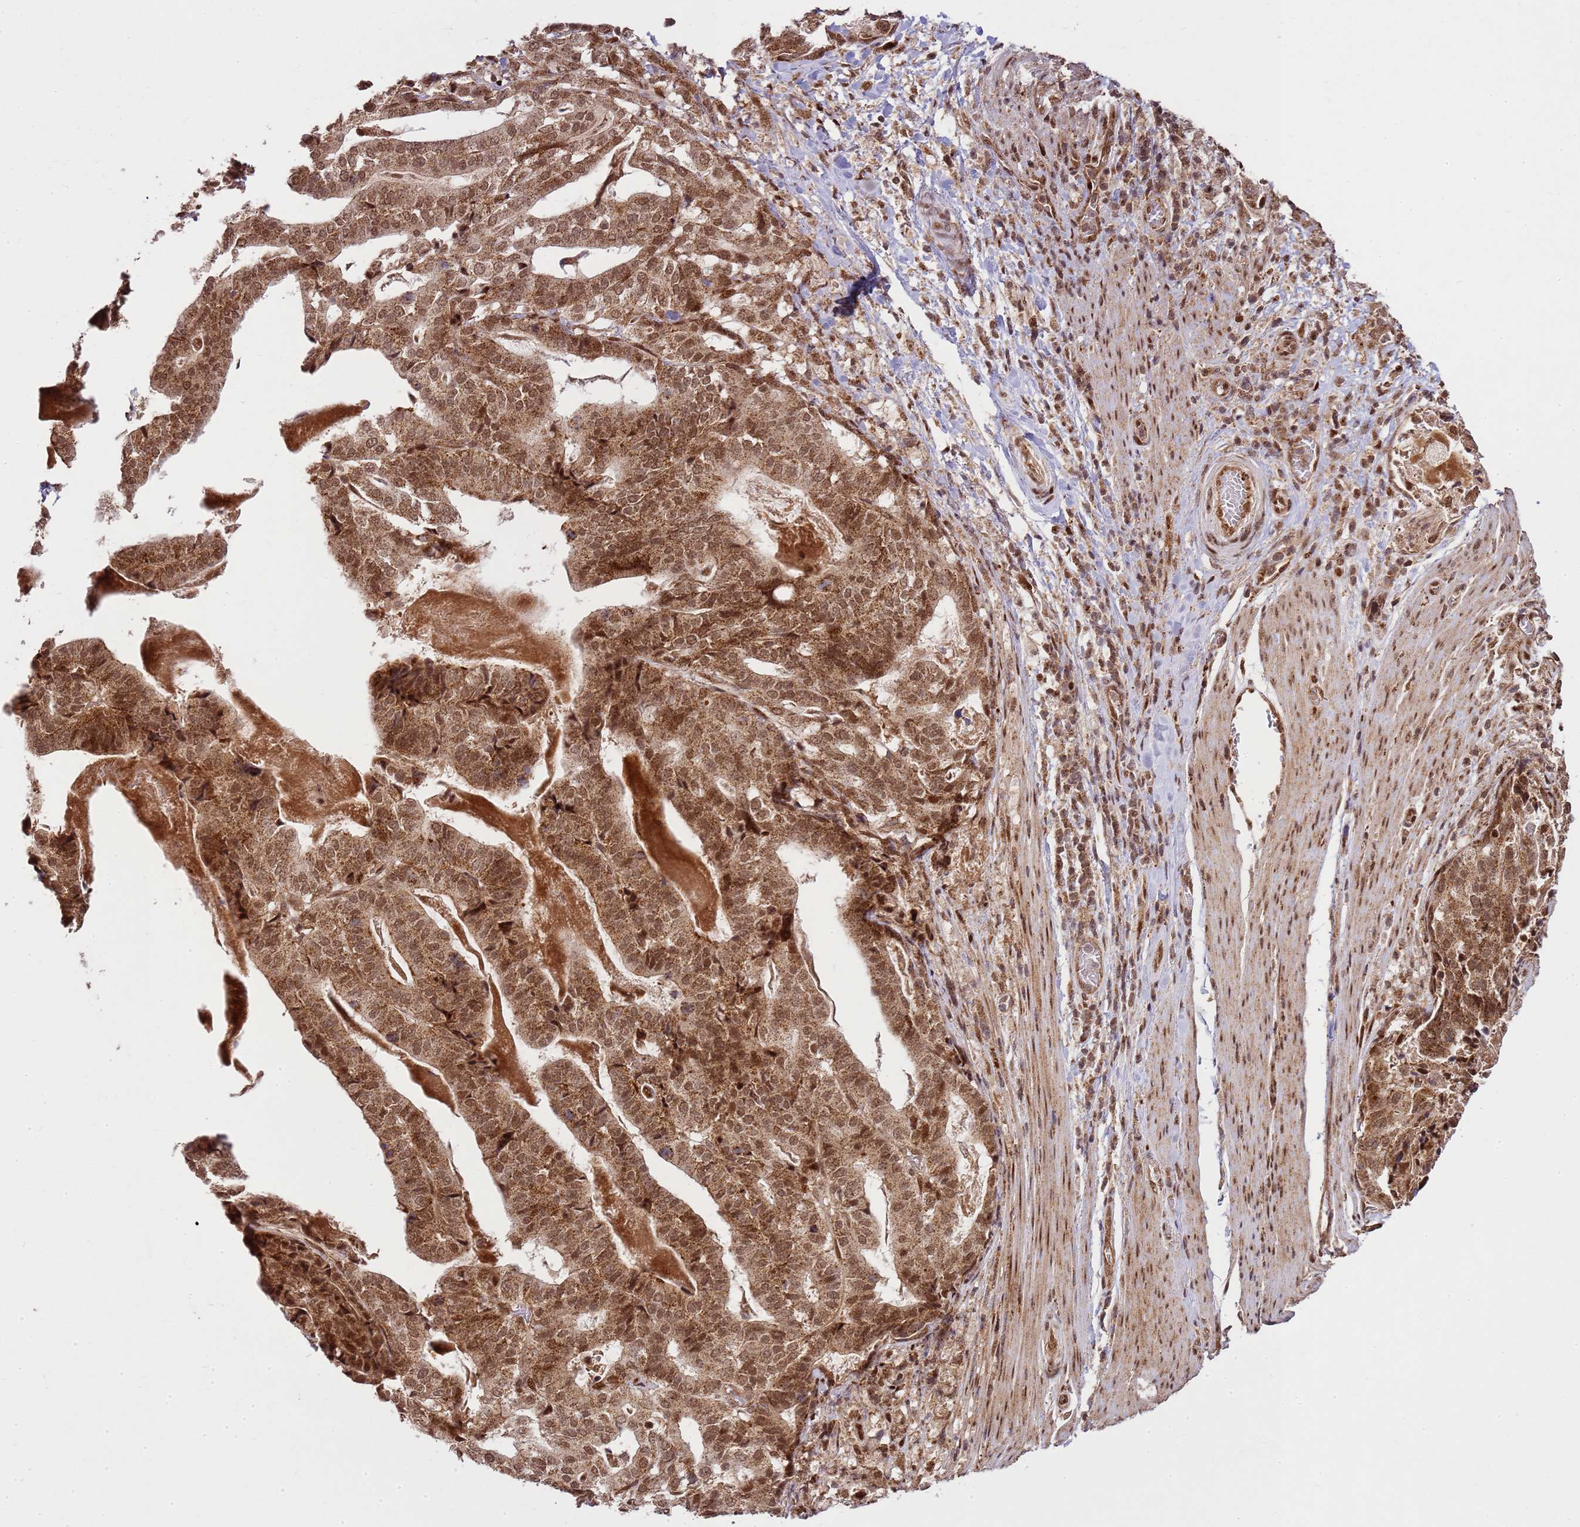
{"staining": {"intensity": "moderate", "quantity": ">75%", "location": "cytoplasmic/membranous,nuclear"}, "tissue": "stomach cancer", "cell_type": "Tumor cells", "image_type": "cancer", "snomed": [{"axis": "morphology", "description": "Adenocarcinoma, NOS"}, {"axis": "topography", "description": "Stomach"}], "caption": "Brown immunohistochemical staining in human adenocarcinoma (stomach) shows moderate cytoplasmic/membranous and nuclear positivity in about >75% of tumor cells. (Brightfield microscopy of DAB IHC at high magnification).", "gene": "PEX14", "patient": {"sex": "male", "age": 48}}